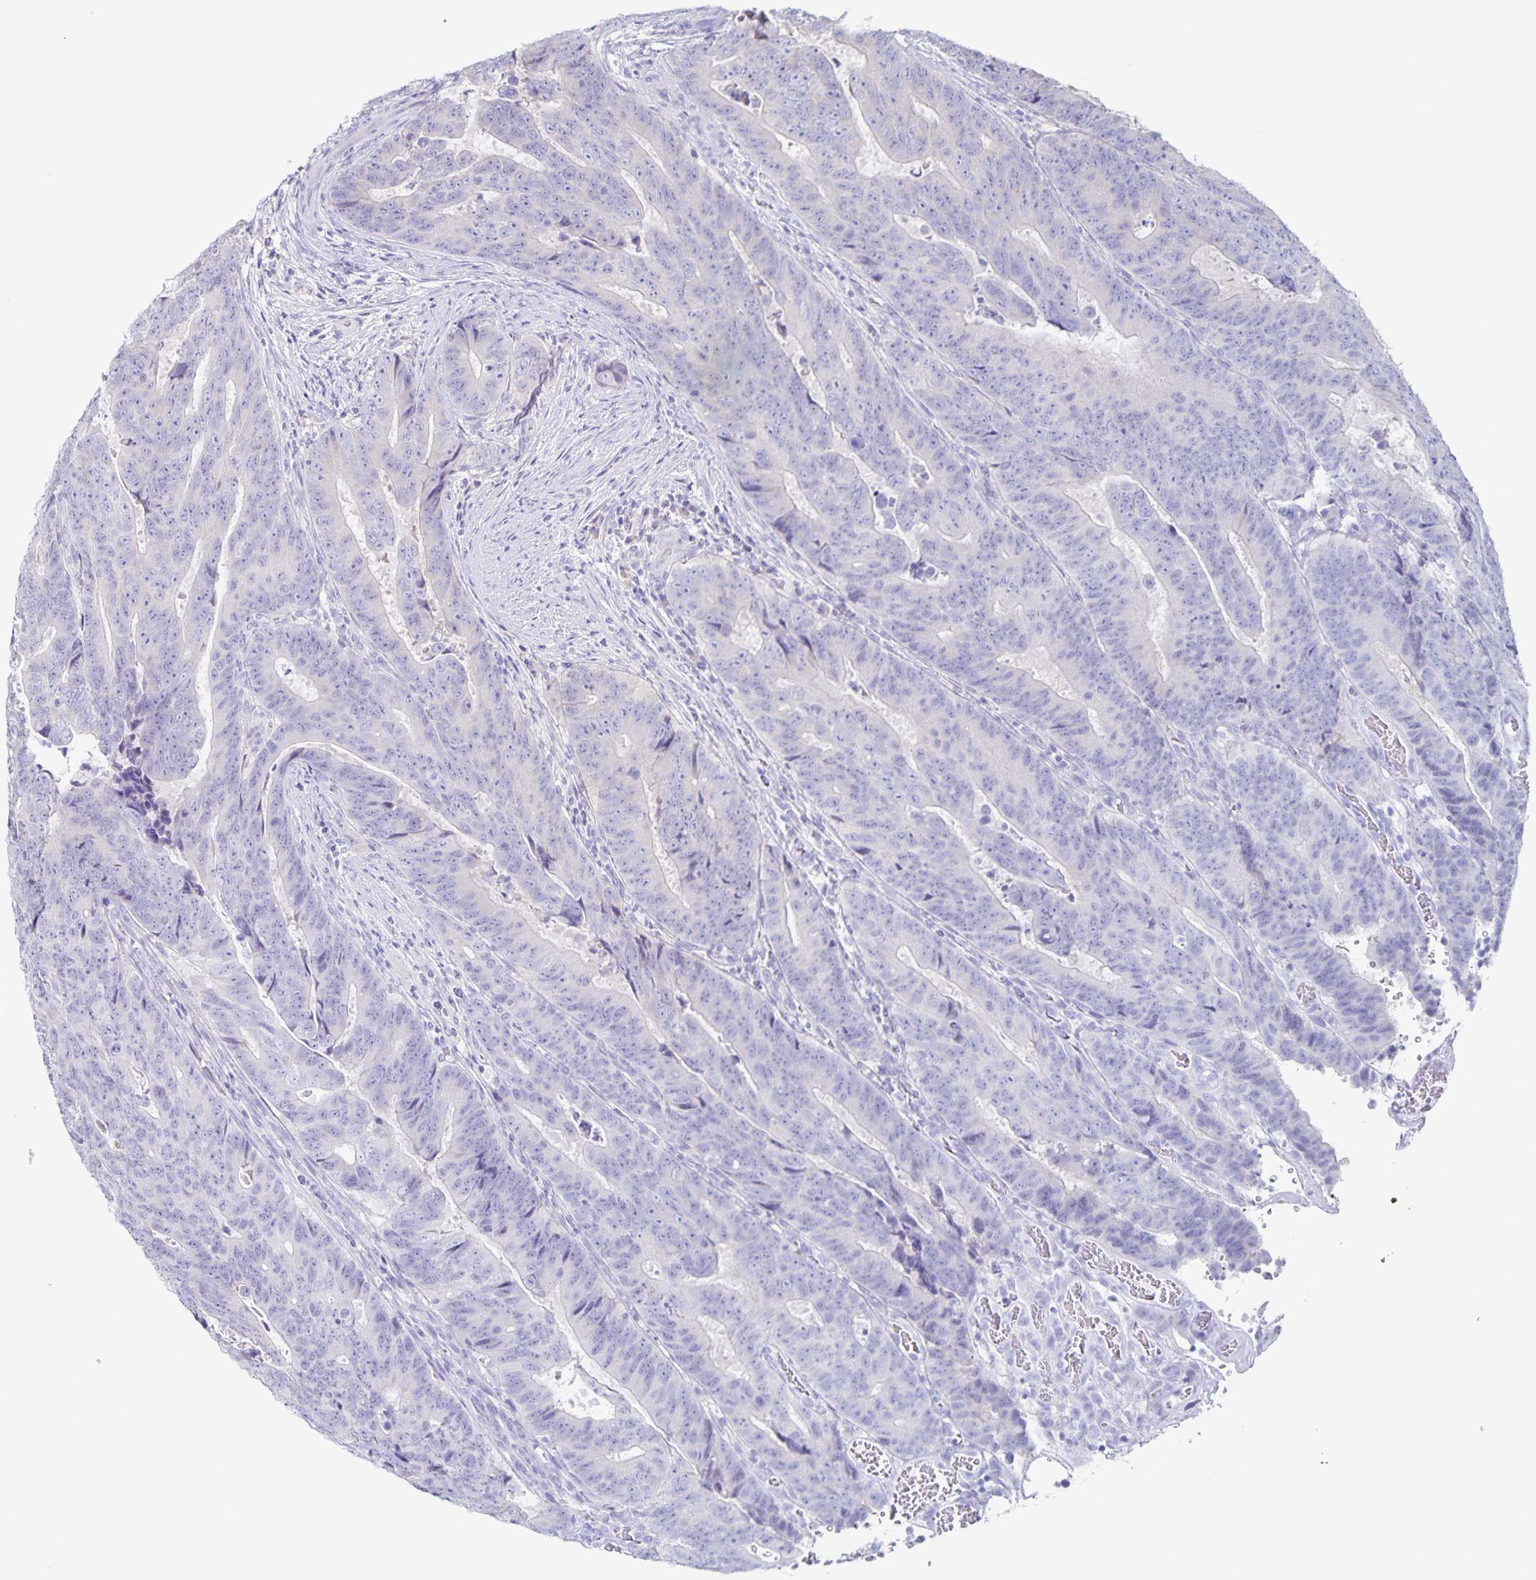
{"staining": {"intensity": "negative", "quantity": "none", "location": "none"}, "tissue": "colorectal cancer", "cell_type": "Tumor cells", "image_type": "cancer", "snomed": [{"axis": "morphology", "description": "Adenocarcinoma, NOS"}, {"axis": "topography", "description": "Colon"}], "caption": "DAB immunohistochemical staining of colorectal adenocarcinoma shows no significant staining in tumor cells. (DAB (3,3'-diaminobenzidine) immunohistochemistry (IHC) visualized using brightfield microscopy, high magnification).", "gene": "RPL36A", "patient": {"sex": "female", "age": 48}}